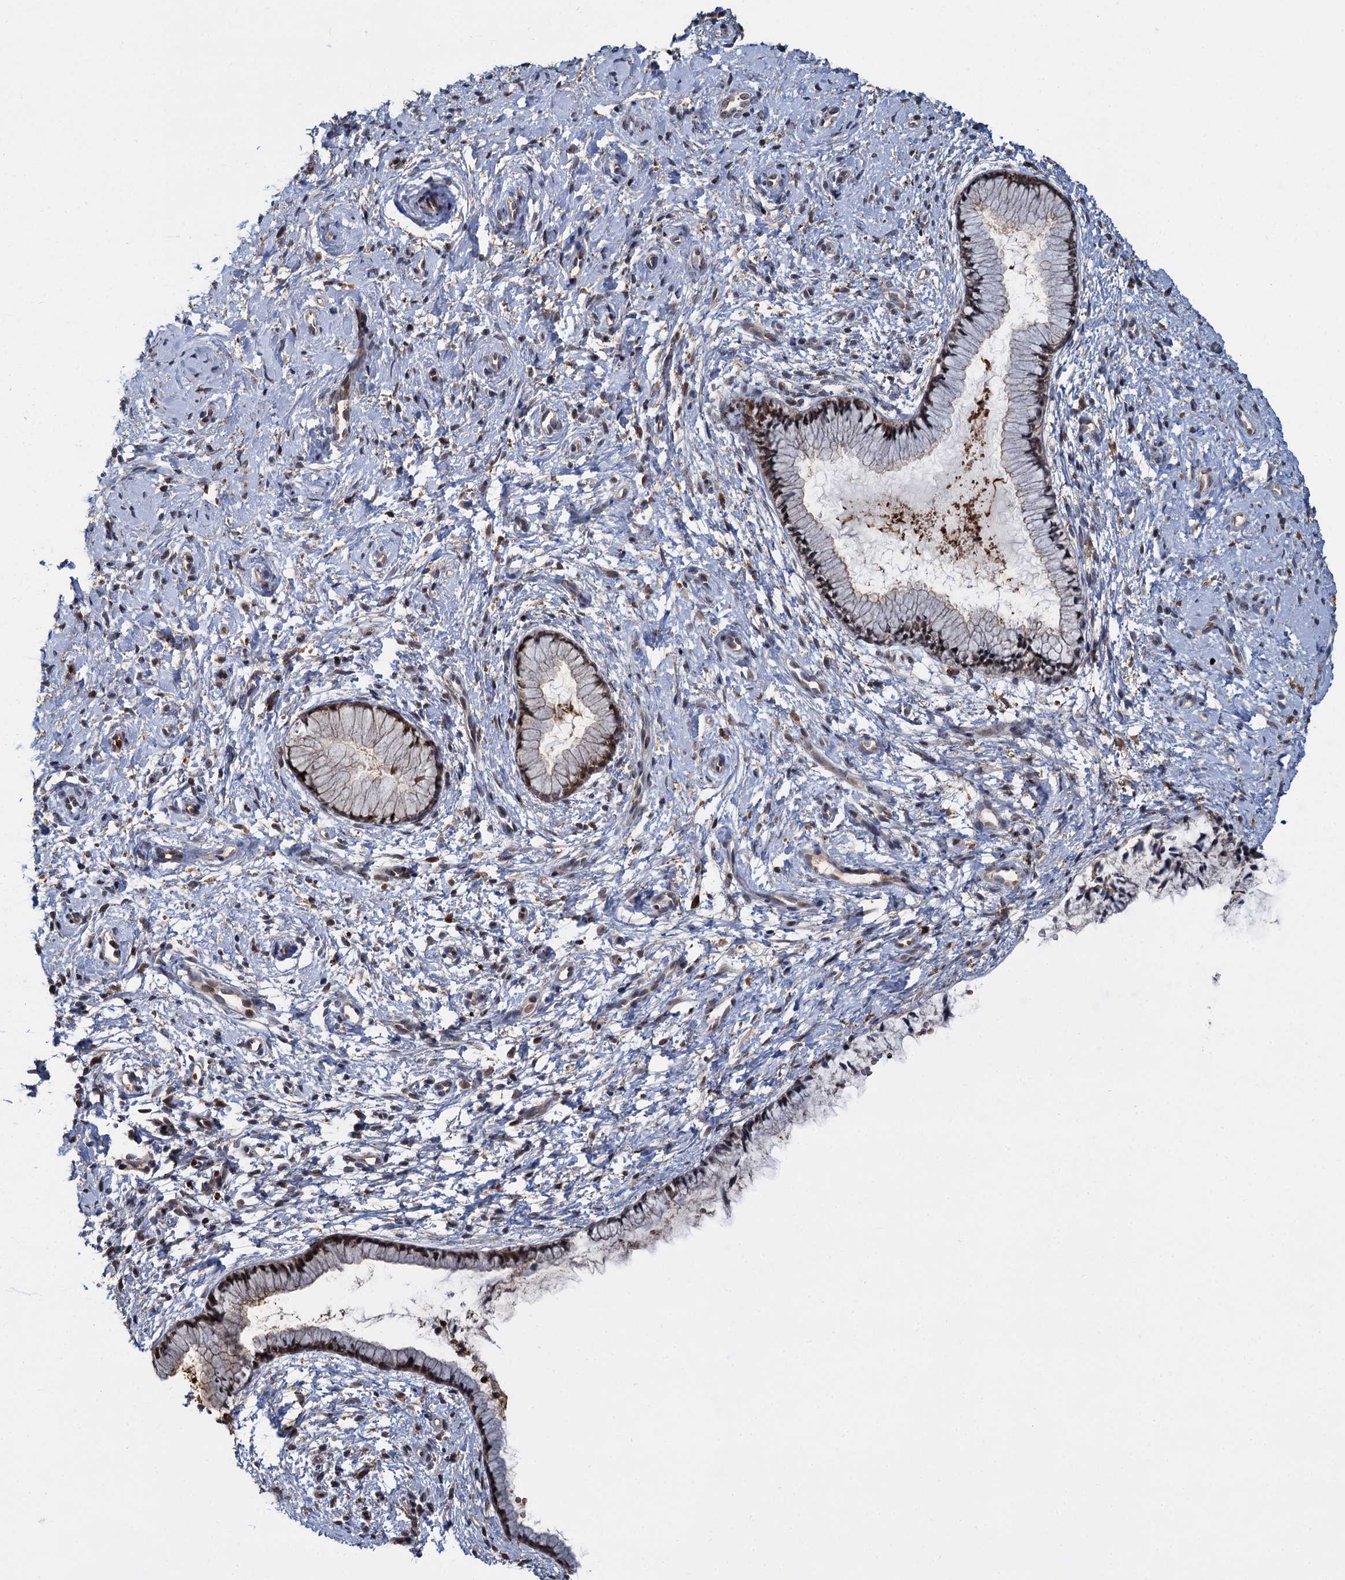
{"staining": {"intensity": "moderate", "quantity": ">75%", "location": "cytoplasmic/membranous,nuclear"}, "tissue": "cervix", "cell_type": "Glandular cells", "image_type": "normal", "snomed": [{"axis": "morphology", "description": "Normal tissue, NOS"}, {"axis": "topography", "description": "Cervix"}], "caption": "Immunohistochemistry micrograph of unremarkable cervix stained for a protein (brown), which demonstrates medium levels of moderate cytoplasmic/membranous,nuclear positivity in approximately >75% of glandular cells.", "gene": "FANCI", "patient": {"sex": "female", "age": 57}}